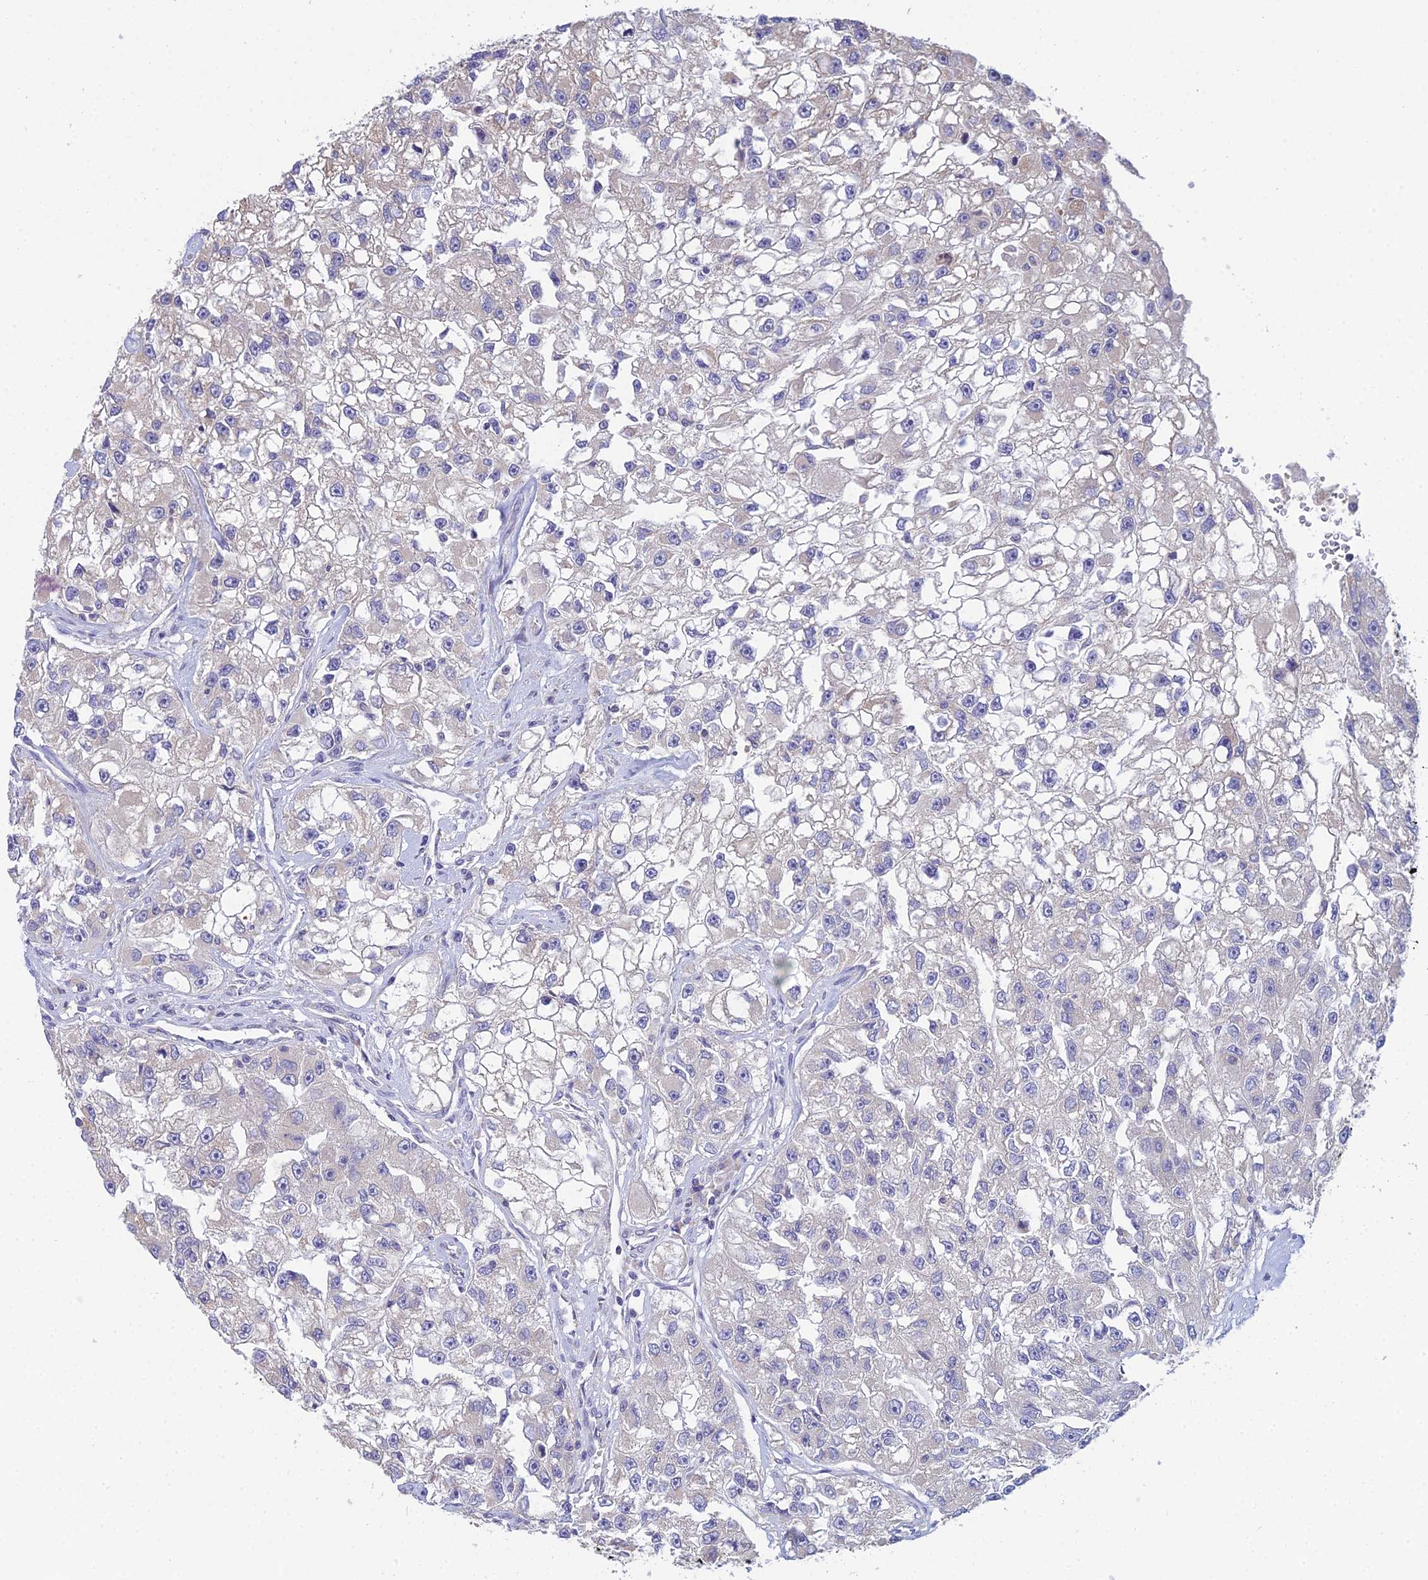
{"staining": {"intensity": "negative", "quantity": "none", "location": "none"}, "tissue": "renal cancer", "cell_type": "Tumor cells", "image_type": "cancer", "snomed": [{"axis": "morphology", "description": "Adenocarcinoma, NOS"}, {"axis": "topography", "description": "Kidney"}], "caption": "IHC photomicrograph of neoplastic tissue: human adenocarcinoma (renal) stained with DAB (3,3'-diaminobenzidine) displays no significant protein positivity in tumor cells.", "gene": "CFAP206", "patient": {"sex": "male", "age": 63}}